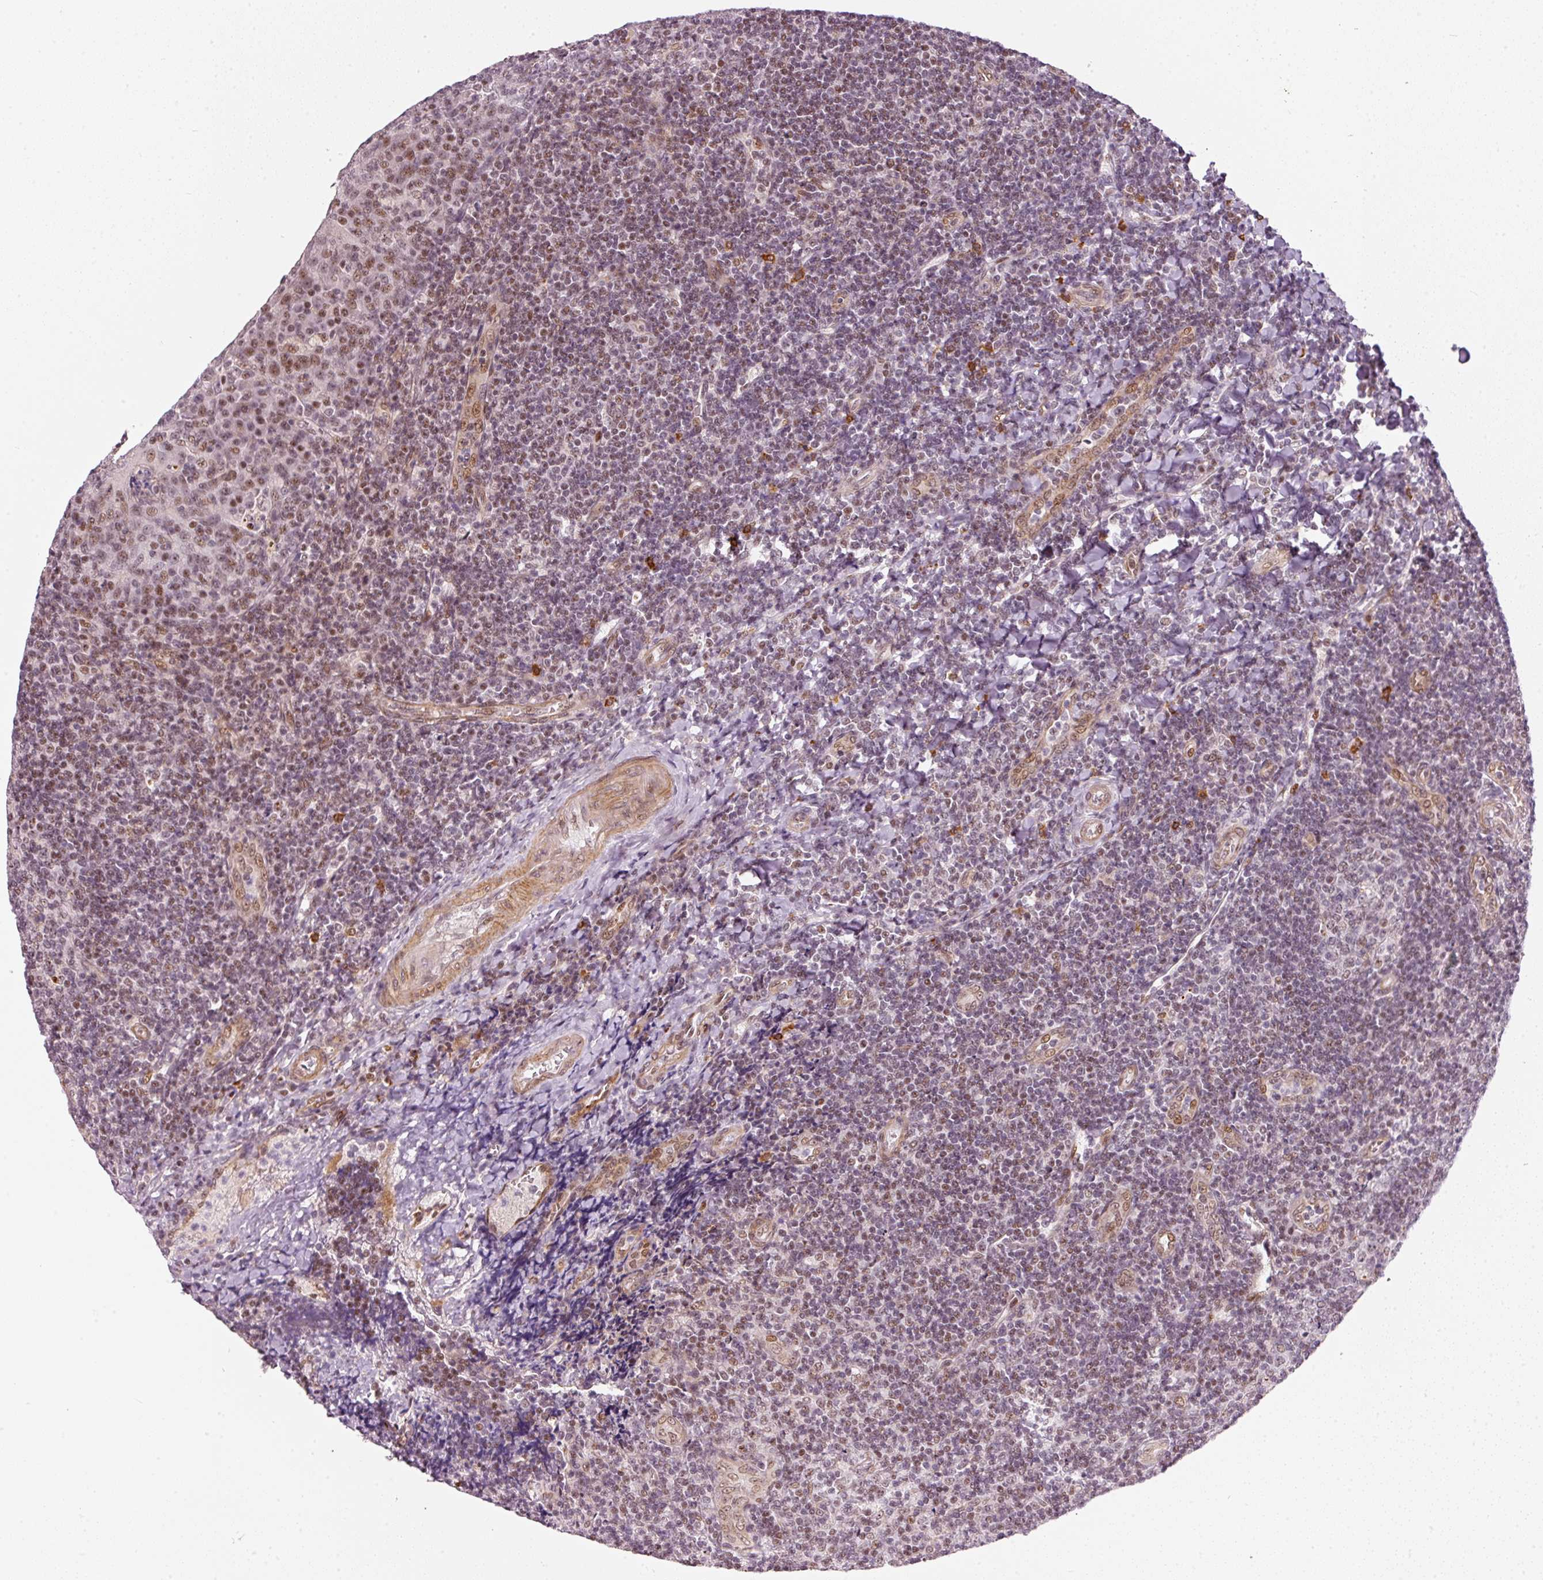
{"staining": {"intensity": "moderate", "quantity": "<25%", "location": "nuclear"}, "tissue": "tonsil", "cell_type": "Germinal center cells", "image_type": "normal", "snomed": [{"axis": "morphology", "description": "Normal tissue, NOS"}, {"axis": "topography", "description": "Tonsil"}], "caption": "Unremarkable tonsil displays moderate nuclear positivity in approximately <25% of germinal center cells, visualized by immunohistochemistry. Nuclei are stained in blue.", "gene": "MXRA8", "patient": {"sex": "male", "age": 17}}